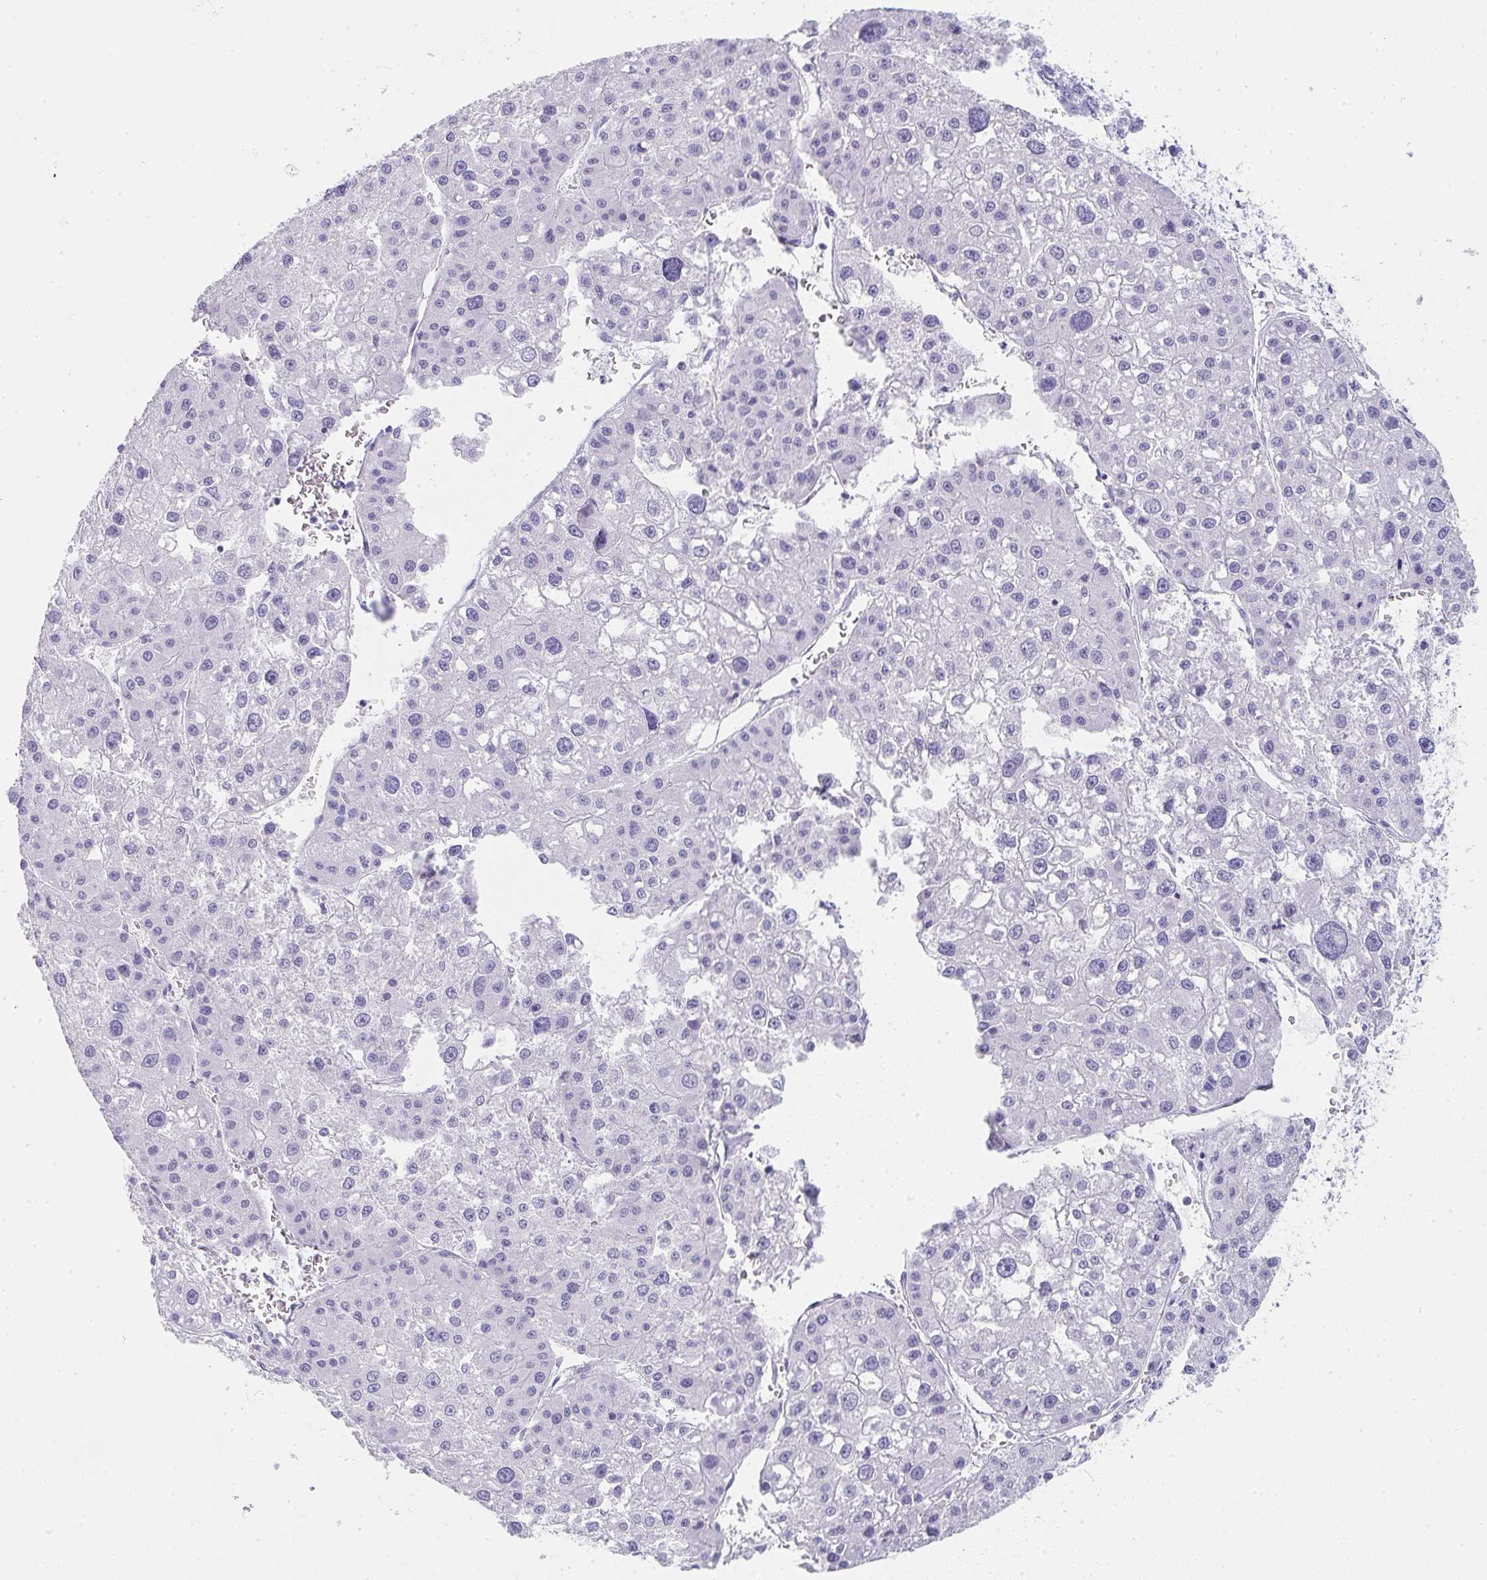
{"staining": {"intensity": "negative", "quantity": "none", "location": "none"}, "tissue": "liver cancer", "cell_type": "Tumor cells", "image_type": "cancer", "snomed": [{"axis": "morphology", "description": "Carcinoma, Hepatocellular, NOS"}, {"axis": "topography", "description": "Liver"}], "caption": "Human liver hepatocellular carcinoma stained for a protein using IHC exhibits no positivity in tumor cells.", "gene": "PRND", "patient": {"sex": "male", "age": 73}}